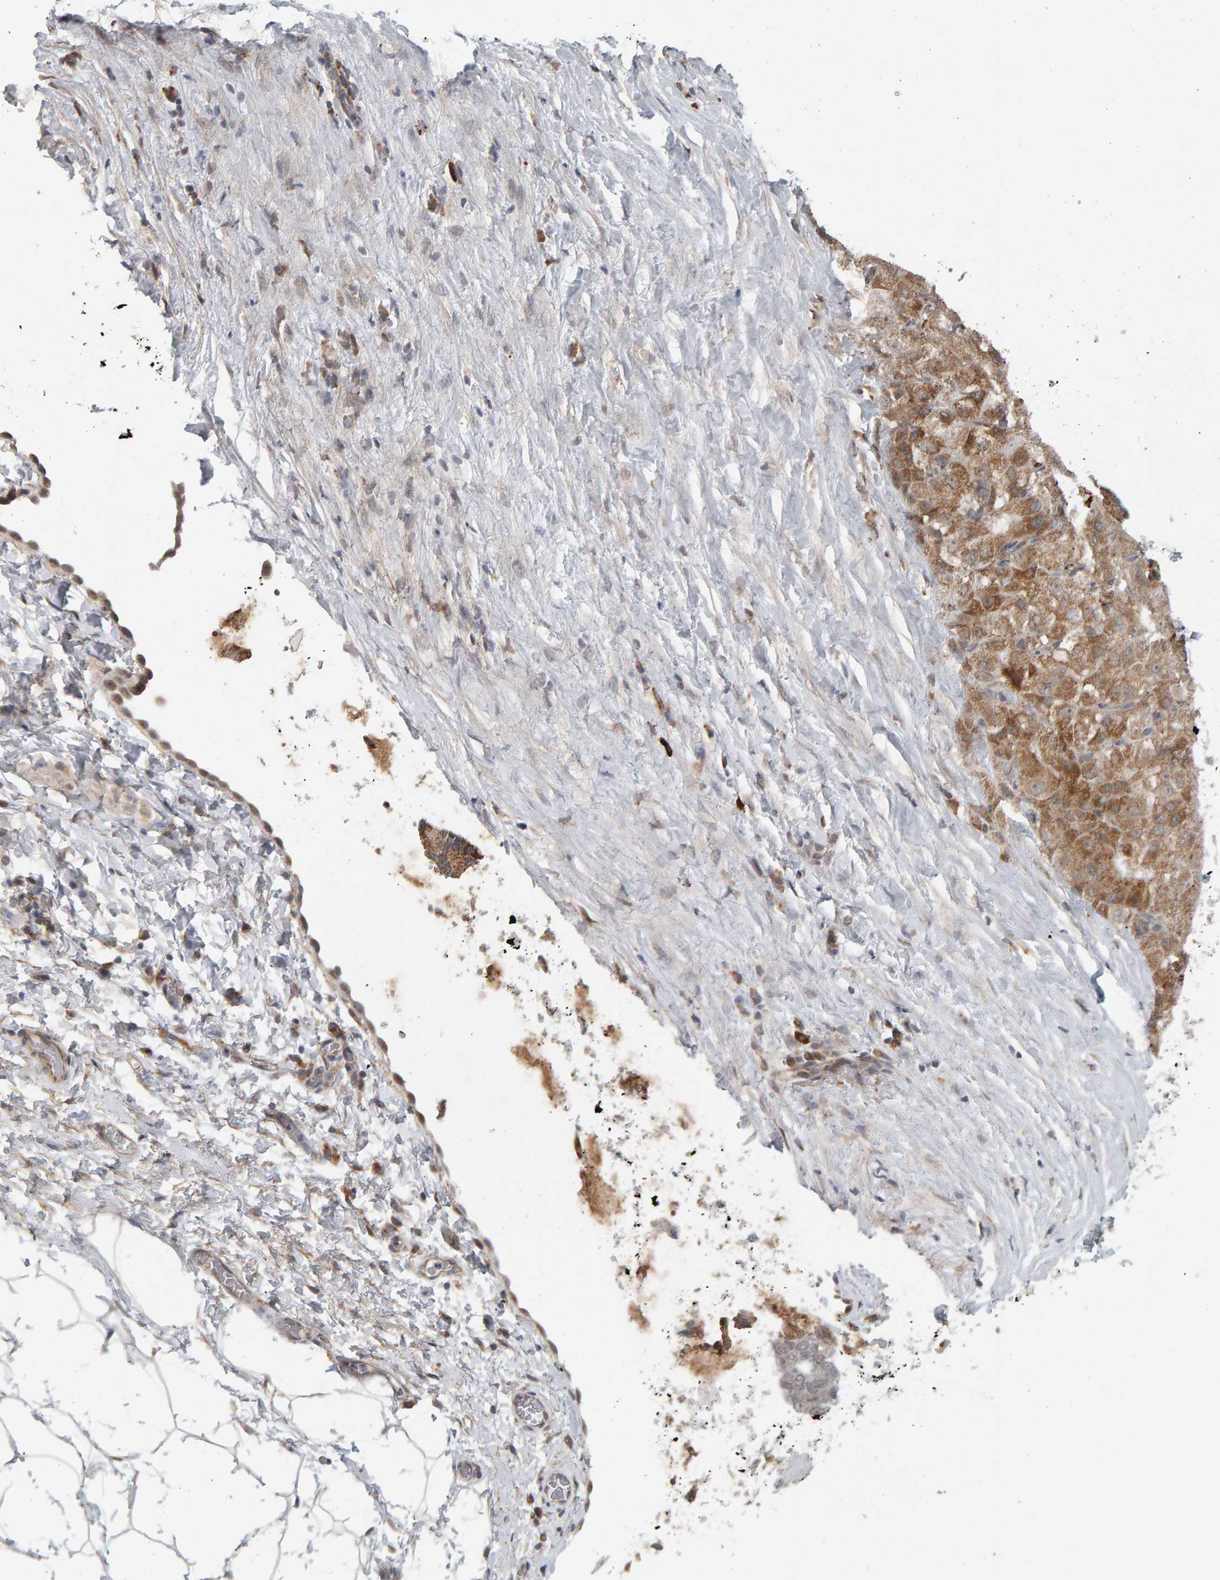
{"staining": {"intensity": "moderate", "quantity": ">75%", "location": "cytoplasmic/membranous,nuclear"}, "tissue": "liver cancer", "cell_type": "Tumor cells", "image_type": "cancer", "snomed": [{"axis": "morphology", "description": "Carcinoma, Hepatocellular, NOS"}, {"axis": "topography", "description": "Liver"}], "caption": "Tumor cells display medium levels of moderate cytoplasmic/membranous and nuclear positivity in approximately >75% of cells in human liver hepatocellular carcinoma.", "gene": "DAP3", "patient": {"sex": "male", "age": 80}}